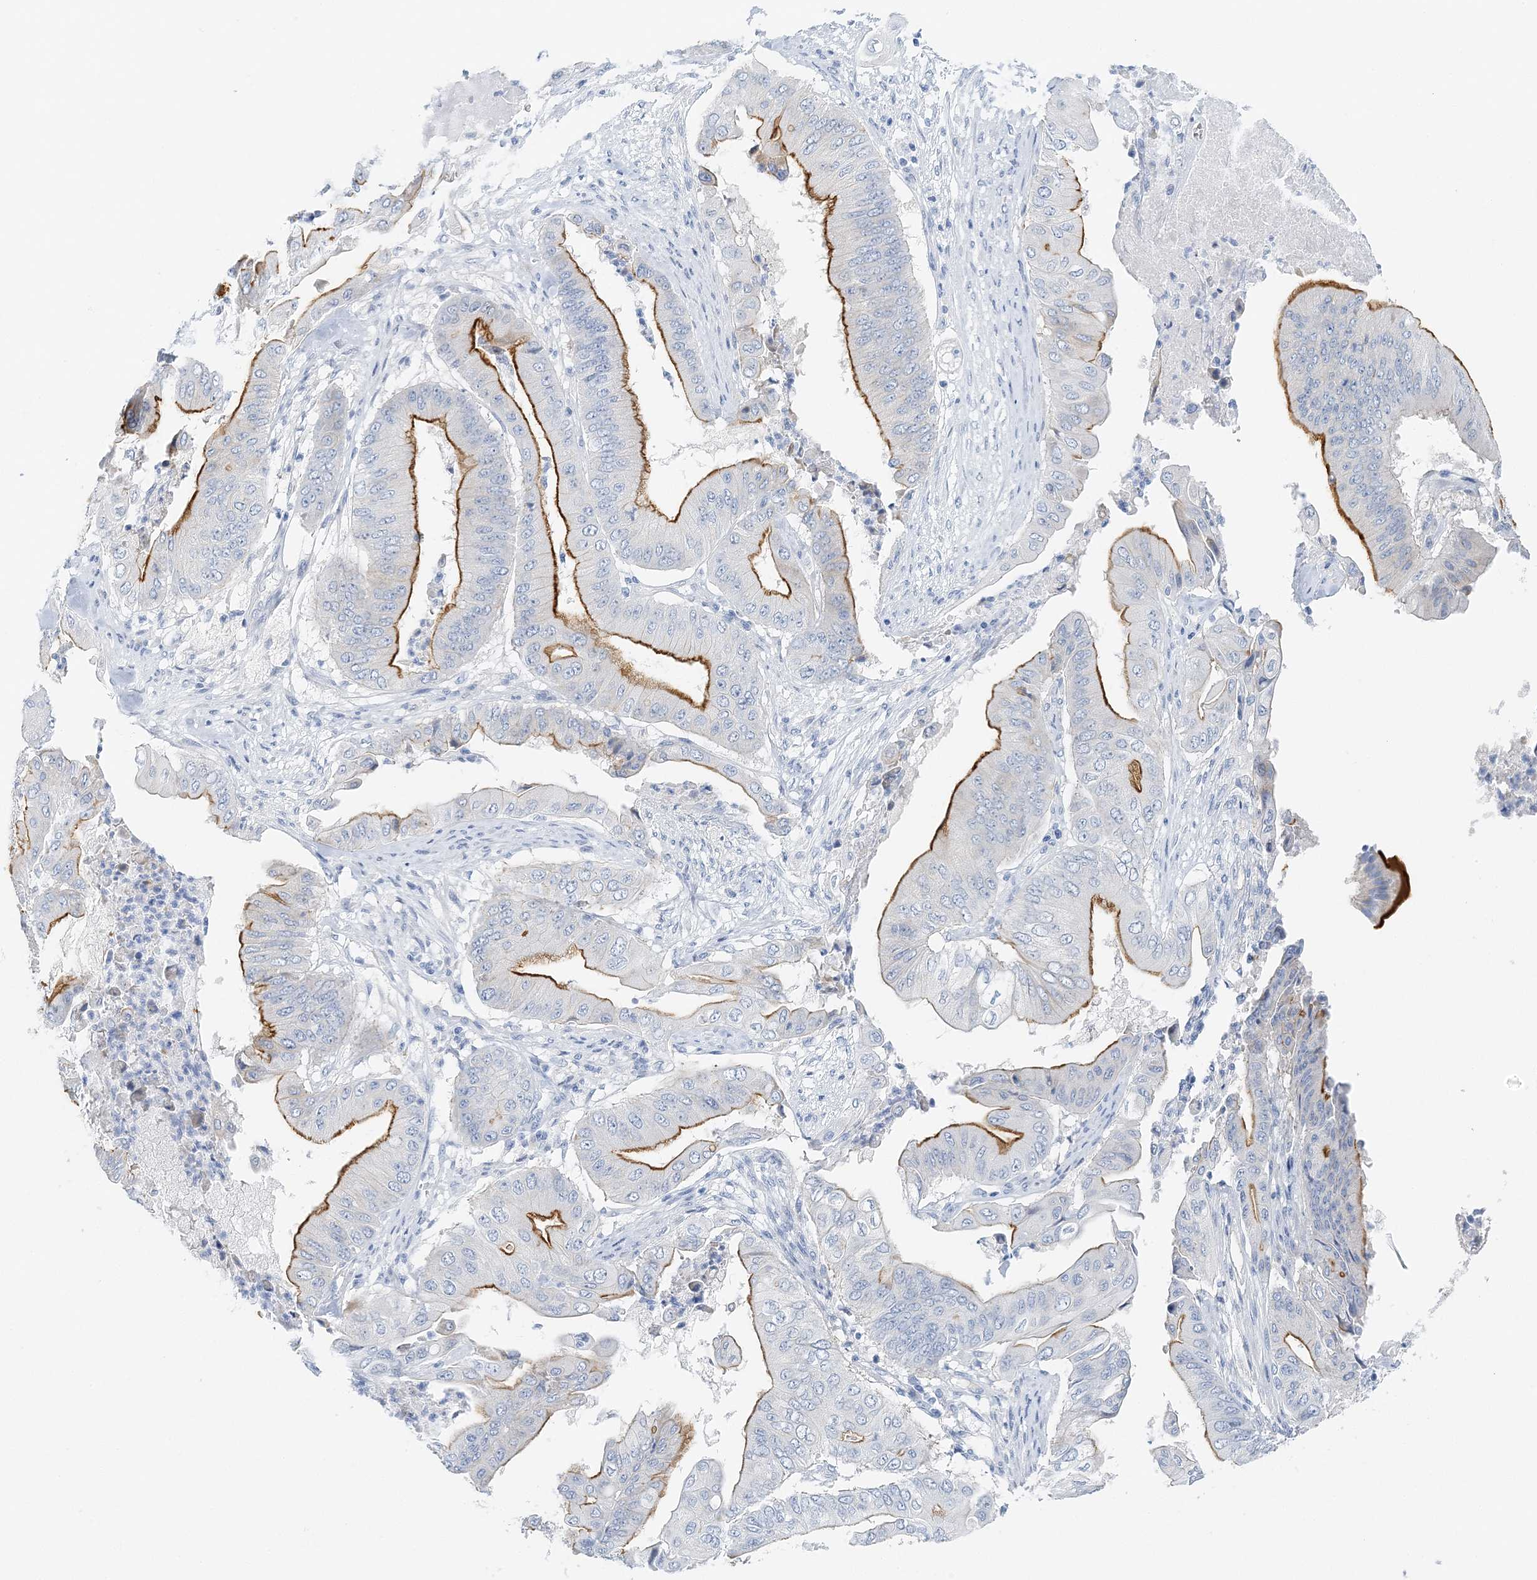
{"staining": {"intensity": "strong", "quantity": "25%-75%", "location": "cytoplasmic/membranous"}, "tissue": "pancreatic cancer", "cell_type": "Tumor cells", "image_type": "cancer", "snomed": [{"axis": "morphology", "description": "Adenocarcinoma, NOS"}, {"axis": "topography", "description": "Pancreas"}], "caption": "Tumor cells exhibit strong cytoplasmic/membranous staining in about 25%-75% of cells in pancreatic cancer.", "gene": "VILL", "patient": {"sex": "female", "age": 77}}